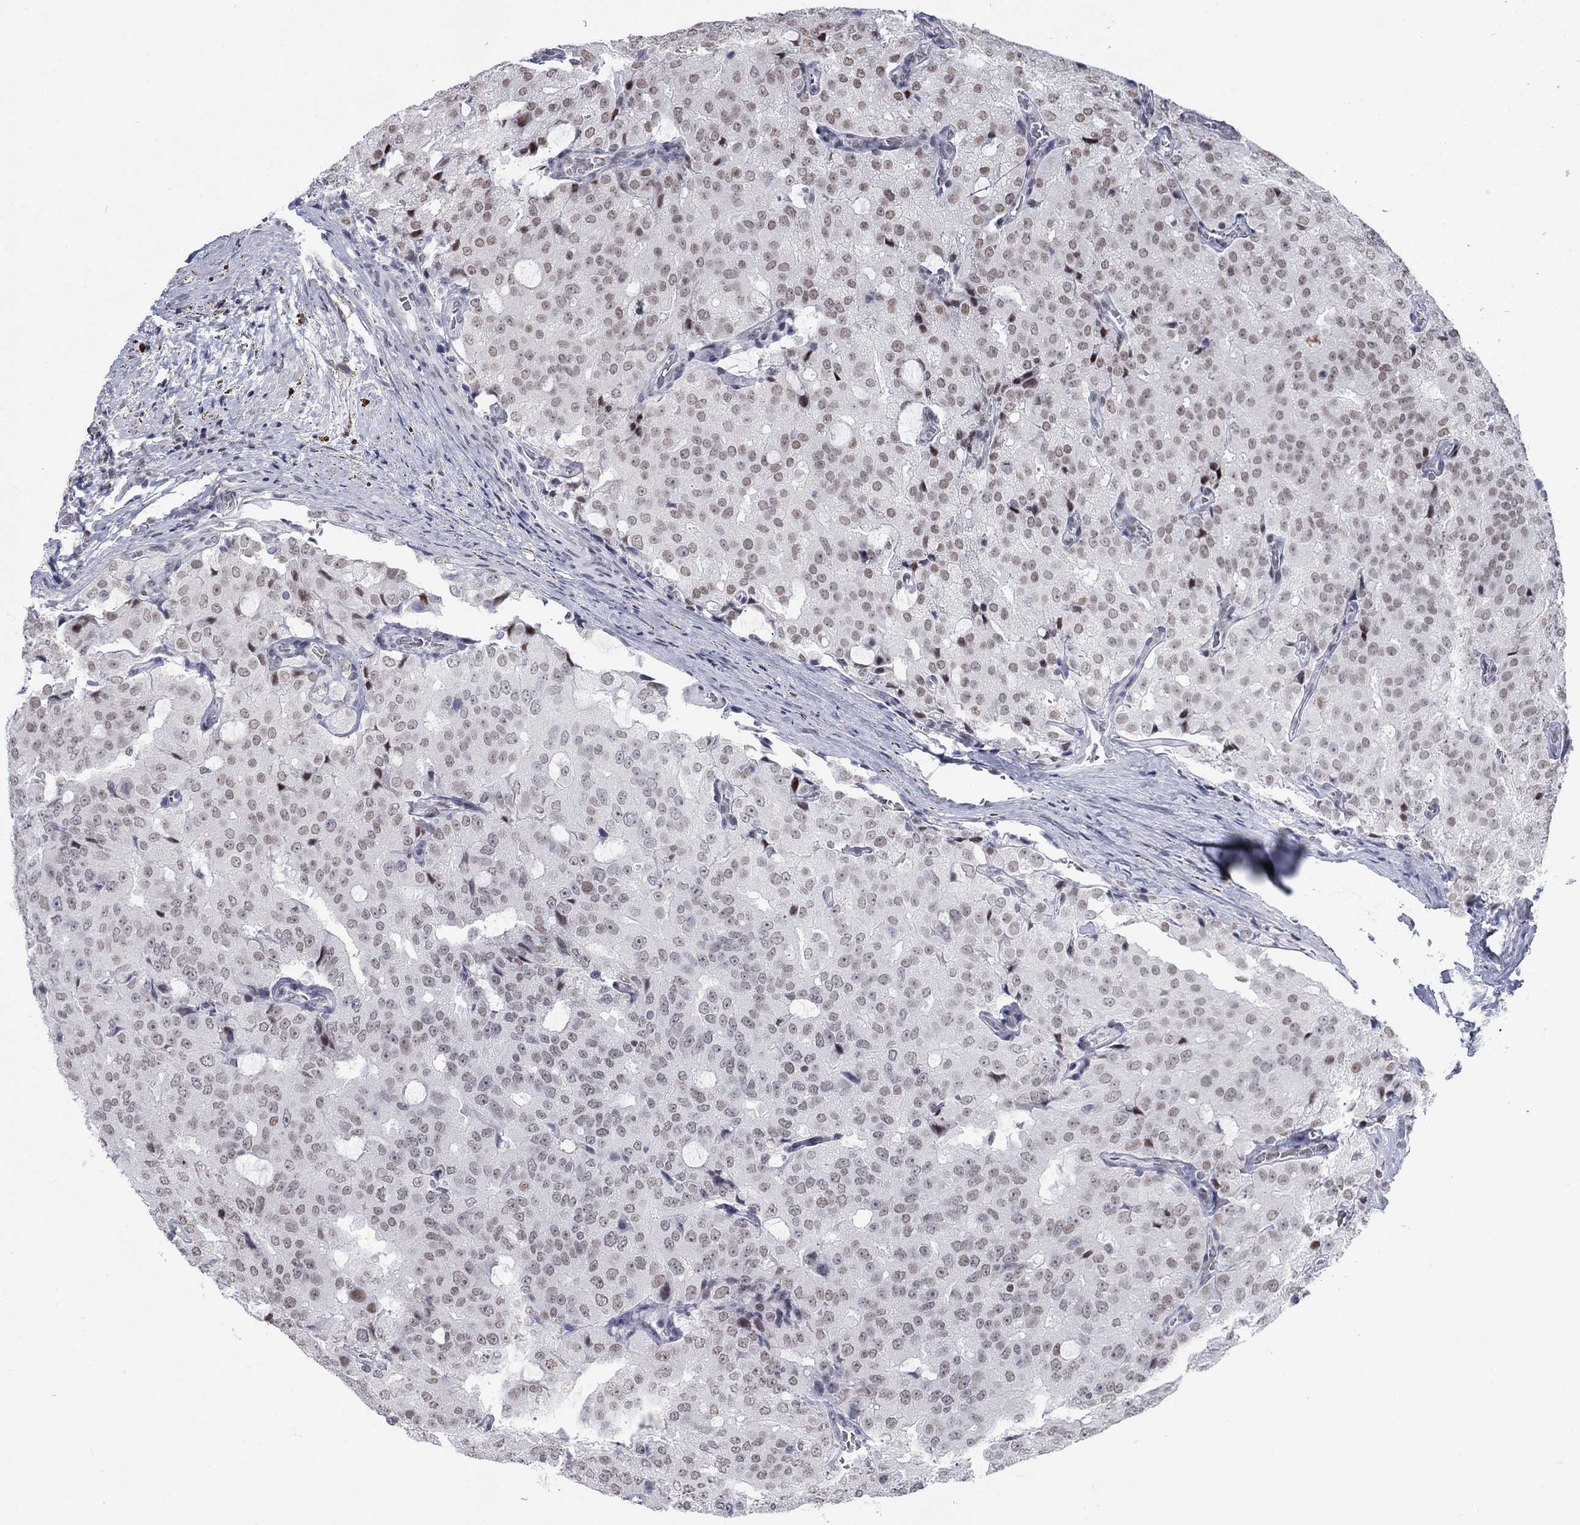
{"staining": {"intensity": "moderate", "quantity": "<25%", "location": "nuclear"}, "tissue": "prostate cancer", "cell_type": "Tumor cells", "image_type": "cancer", "snomed": [{"axis": "morphology", "description": "Adenocarcinoma, NOS"}, {"axis": "topography", "description": "Prostate and seminal vesicle, NOS"}, {"axis": "topography", "description": "Prostate"}], "caption": "Adenocarcinoma (prostate) stained with a brown dye exhibits moderate nuclear positive staining in approximately <25% of tumor cells.", "gene": "NPAS3", "patient": {"sex": "male", "age": 67}}